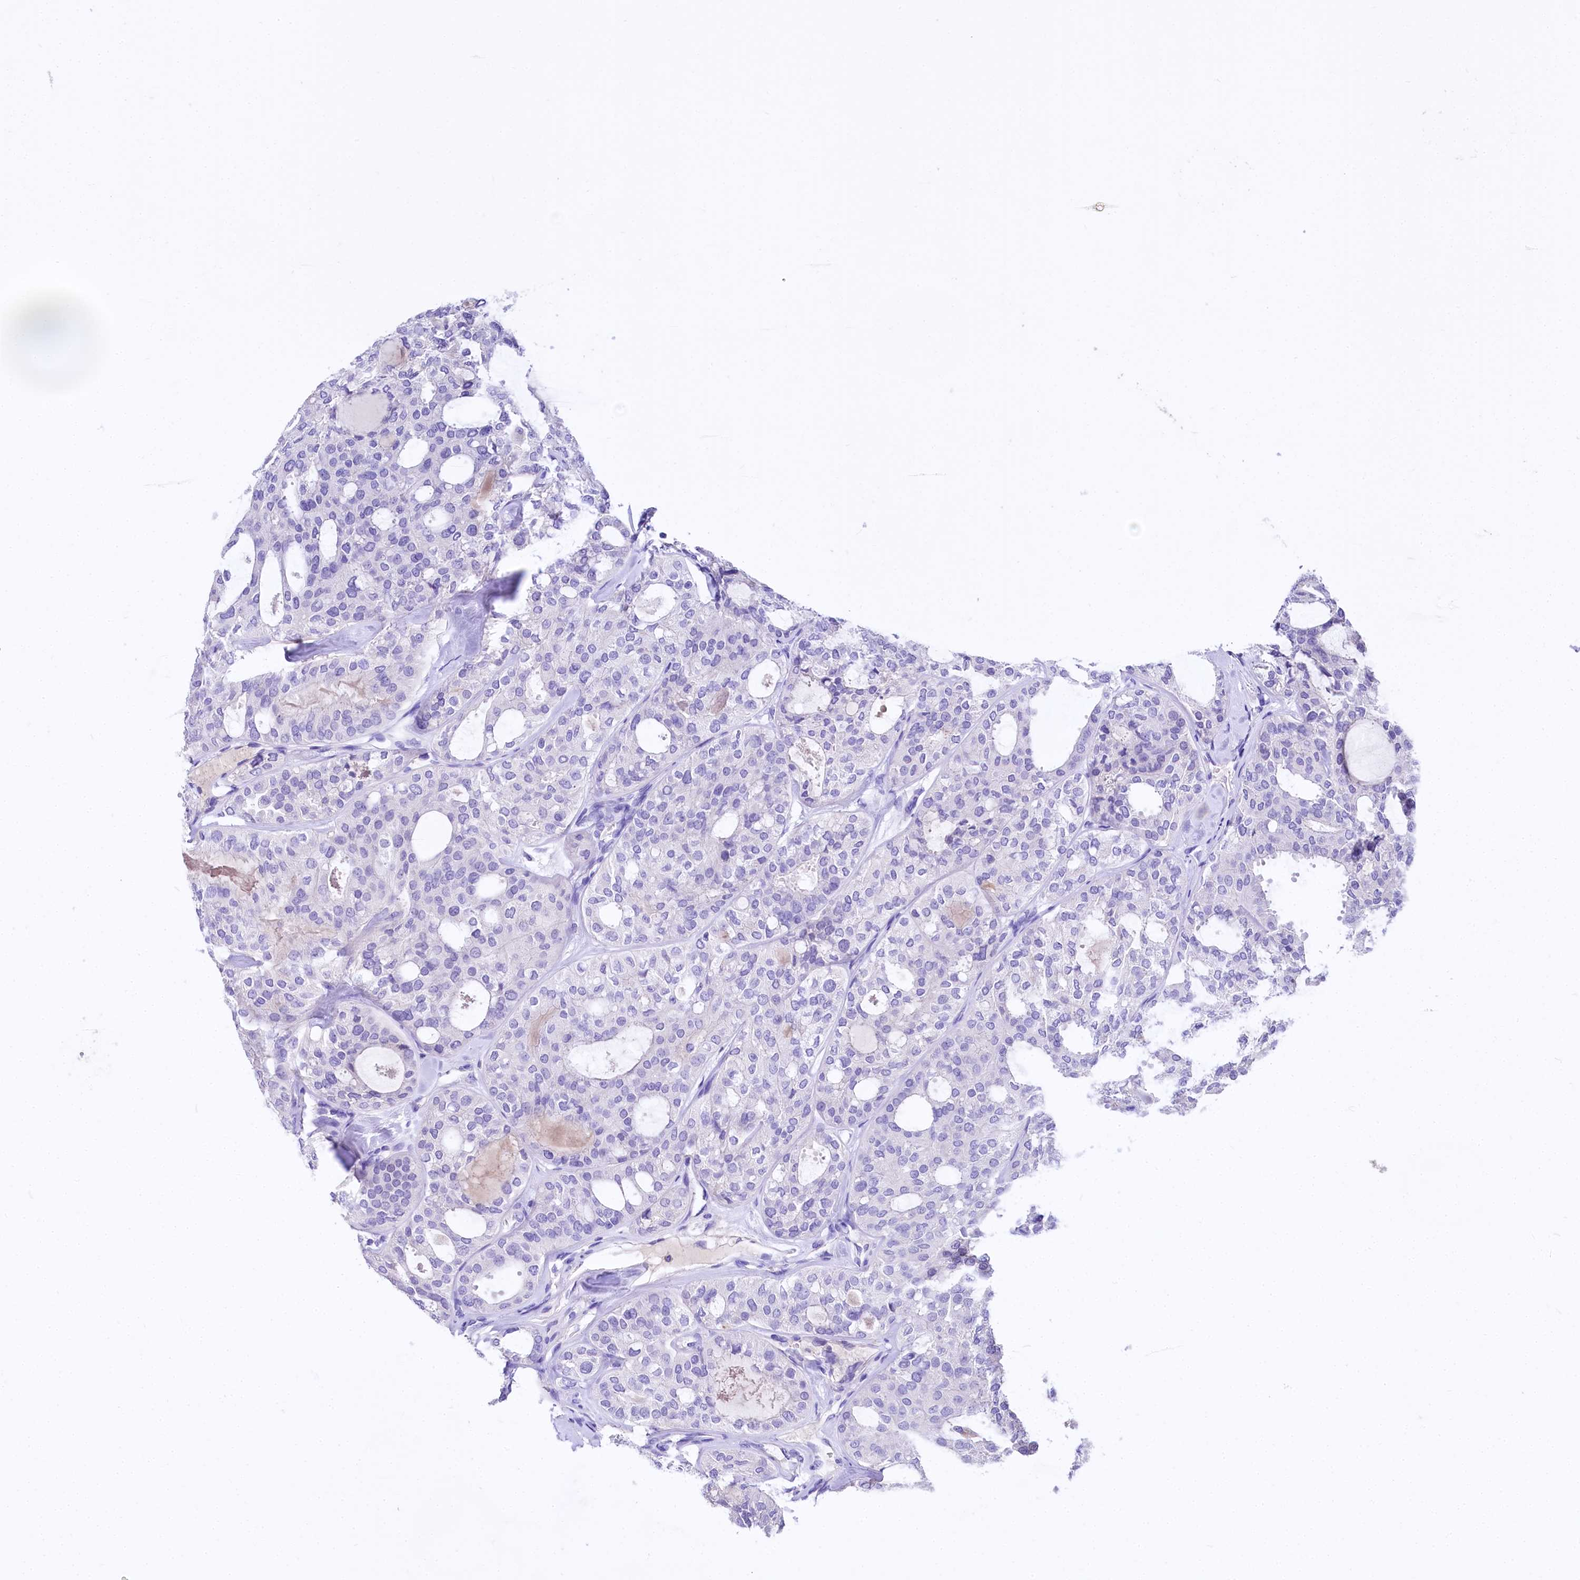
{"staining": {"intensity": "negative", "quantity": "none", "location": "none"}, "tissue": "thyroid cancer", "cell_type": "Tumor cells", "image_type": "cancer", "snomed": [{"axis": "morphology", "description": "Follicular adenoma carcinoma, NOS"}, {"axis": "topography", "description": "Thyroid gland"}], "caption": "There is no significant positivity in tumor cells of thyroid cancer (follicular adenoma carcinoma).", "gene": "A2ML1", "patient": {"sex": "male", "age": 75}}